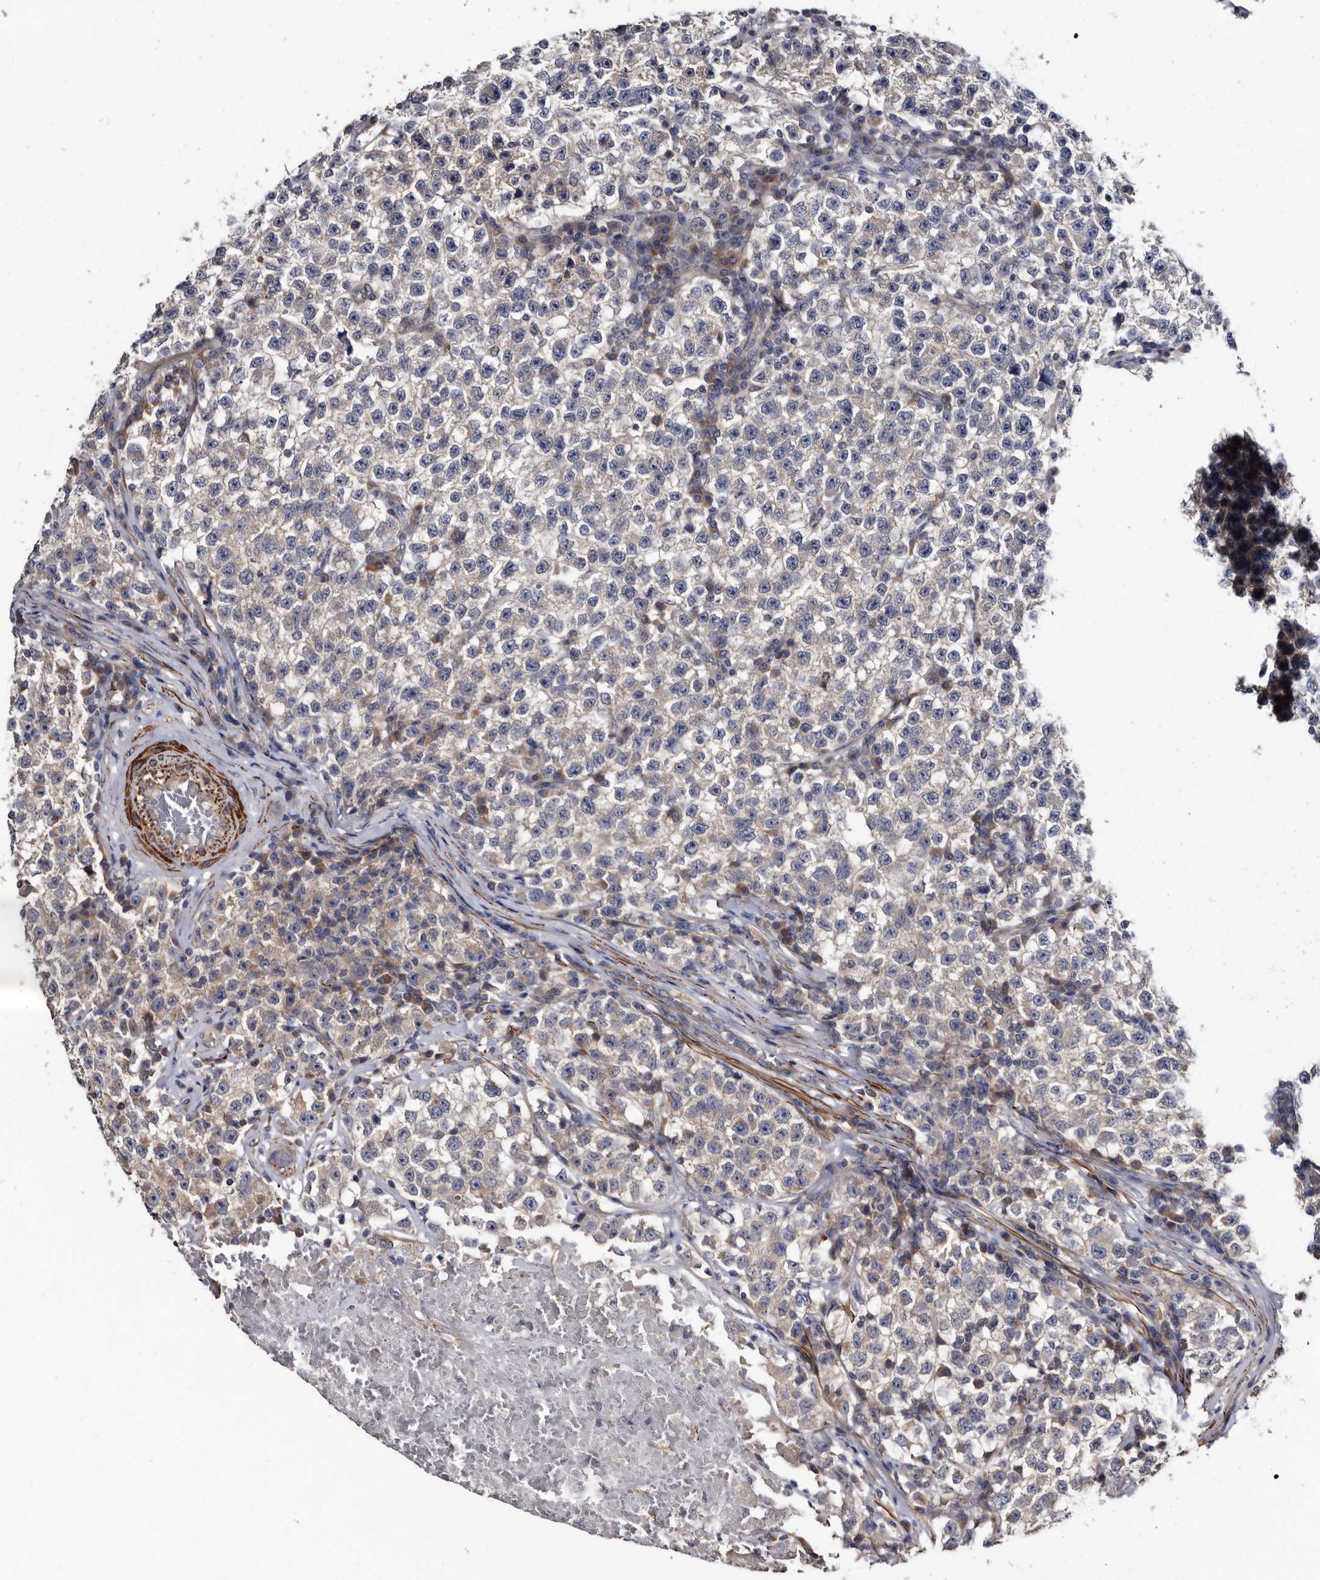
{"staining": {"intensity": "negative", "quantity": "none", "location": "none"}, "tissue": "testis cancer", "cell_type": "Tumor cells", "image_type": "cancer", "snomed": [{"axis": "morphology", "description": "Seminoma, NOS"}, {"axis": "topography", "description": "Testis"}], "caption": "Tumor cells show no significant staining in testis seminoma.", "gene": "IARS1", "patient": {"sex": "male", "age": 22}}